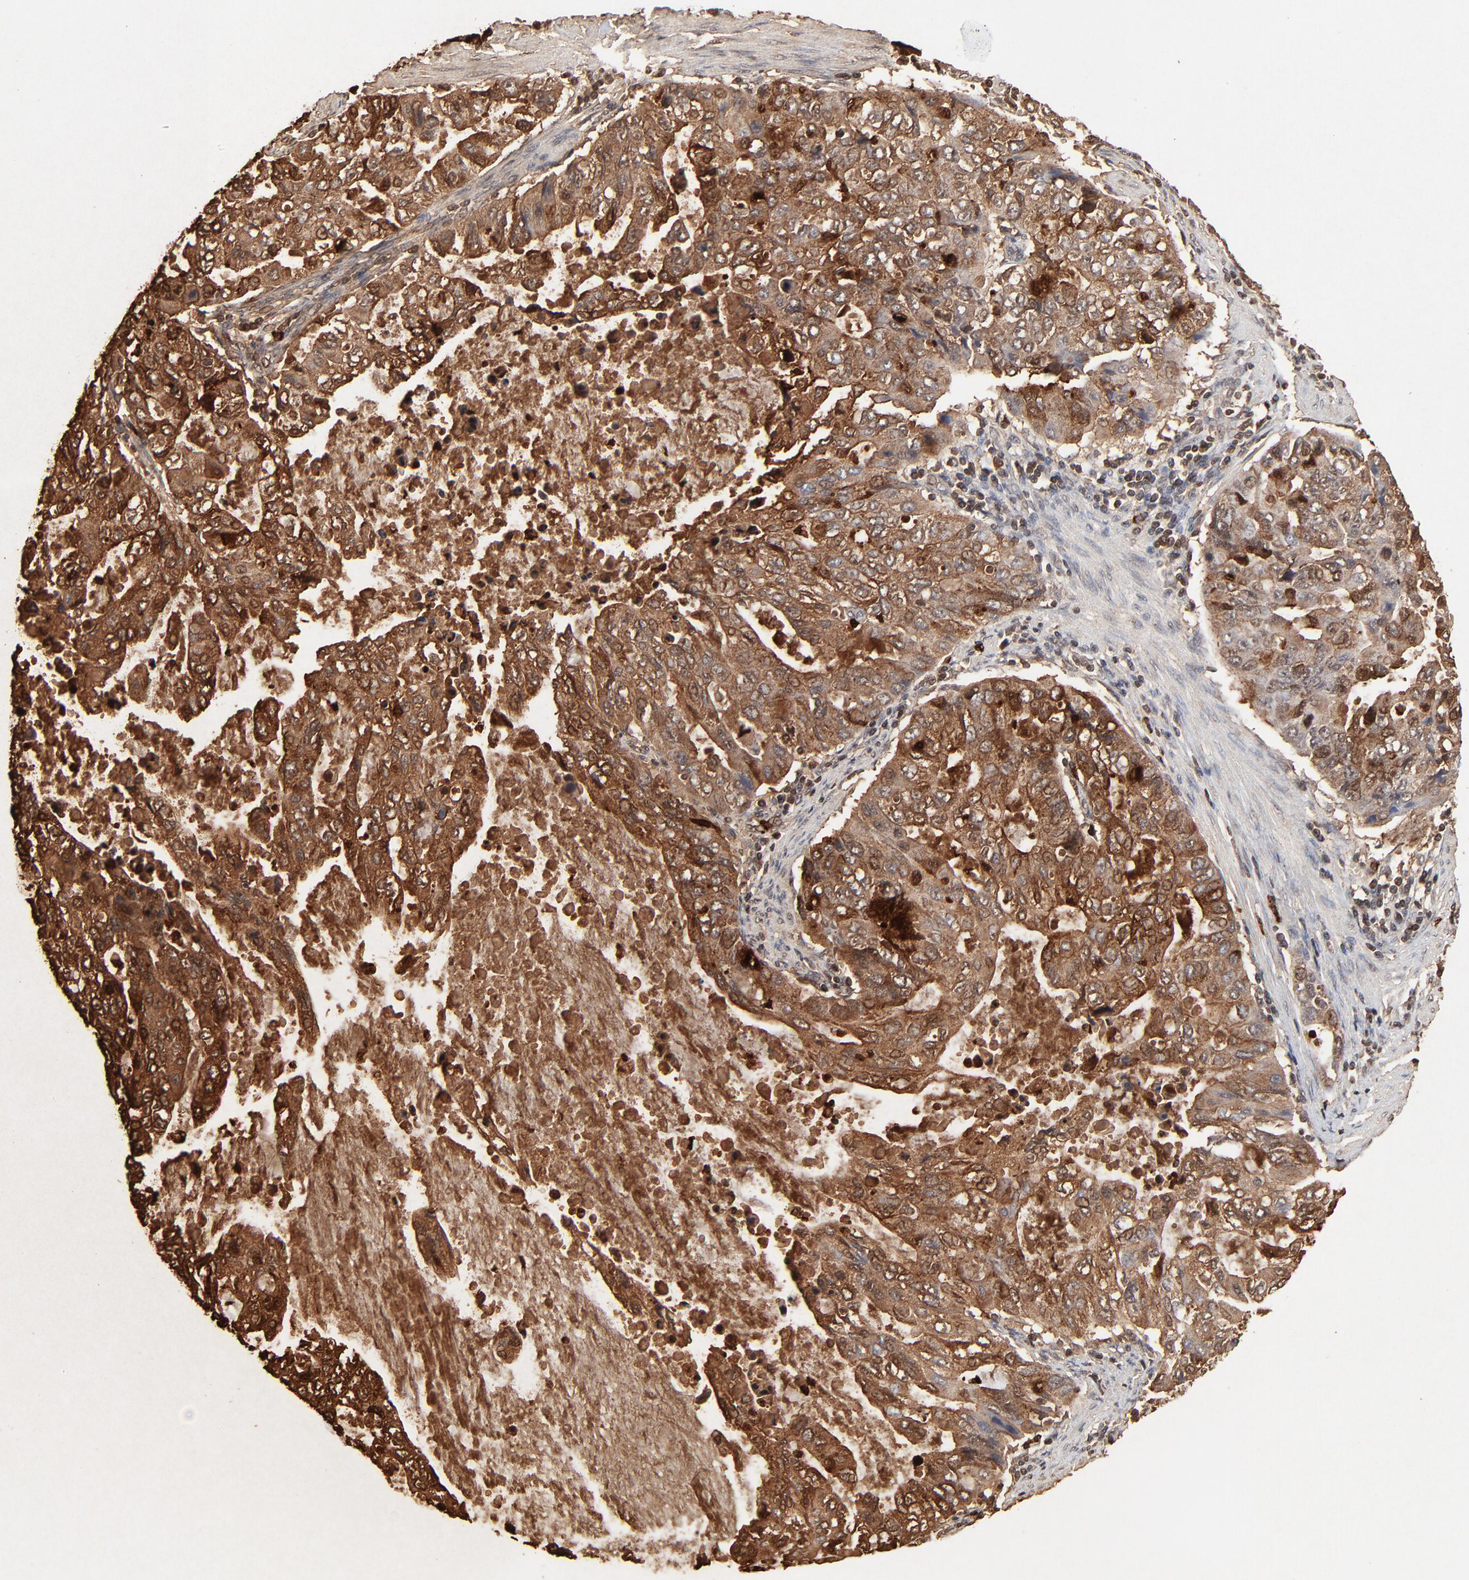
{"staining": {"intensity": "strong", "quantity": ">75%", "location": "cytoplasmic/membranous"}, "tissue": "stomach cancer", "cell_type": "Tumor cells", "image_type": "cancer", "snomed": [{"axis": "morphology", "description": "Adenocarcinoma, NOS"}, {"axis": "topography", "description": "Stomach, upper"}], "caption": "Immunohistochemical staining of human stomach cancer (adenocarcinoma) displays strong cytoplasmic/membranous protein positivity in approximately >75% of tumor cells. (Brightfield microscopy of DAB IHC at high magnification).", "gene": "LCN2", "patient": {"sex": "female", "age": 52}}